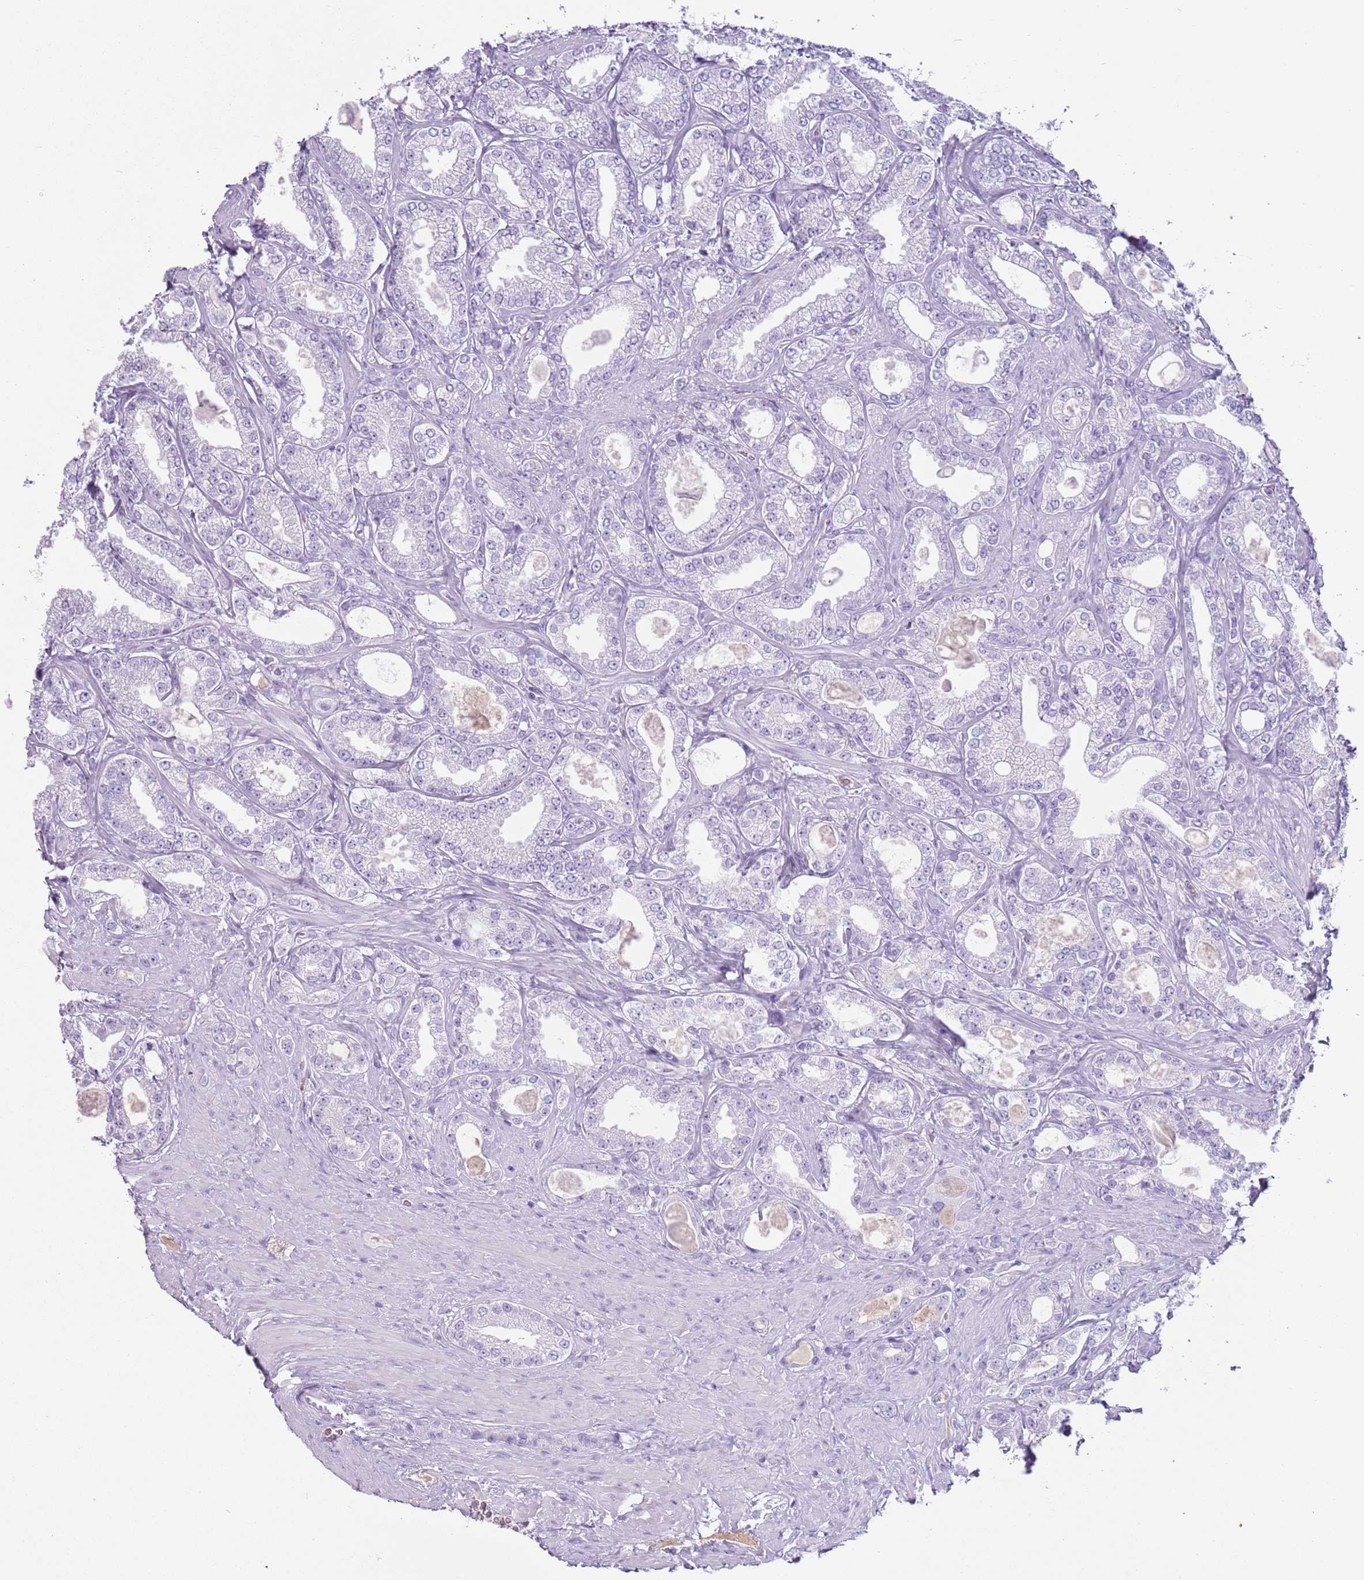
{"staining": {"intensity": "negative", "quantity": "none", "location": "none"}, "tissue": "prostate cancer", "cell_type": "Tumor cells", "image_type": "cancer", "snomed": [{"axis": "morphology", "description": "Adenocarcinoma, Low grade"}, {"axis": "topography", "description": "Prostate"}], "caption": "Immunohistochemistry photomicrograph of neoplastic tissue: prostate cancer (adenocarcinoma (low-grade)) stained with DAB (3,3'-diaminobenzidine) demonstrates no significant protein positivity in tumor cells.", "gene": "IGKV3D-11", "patient": {"sex": "male", "age": 63}}